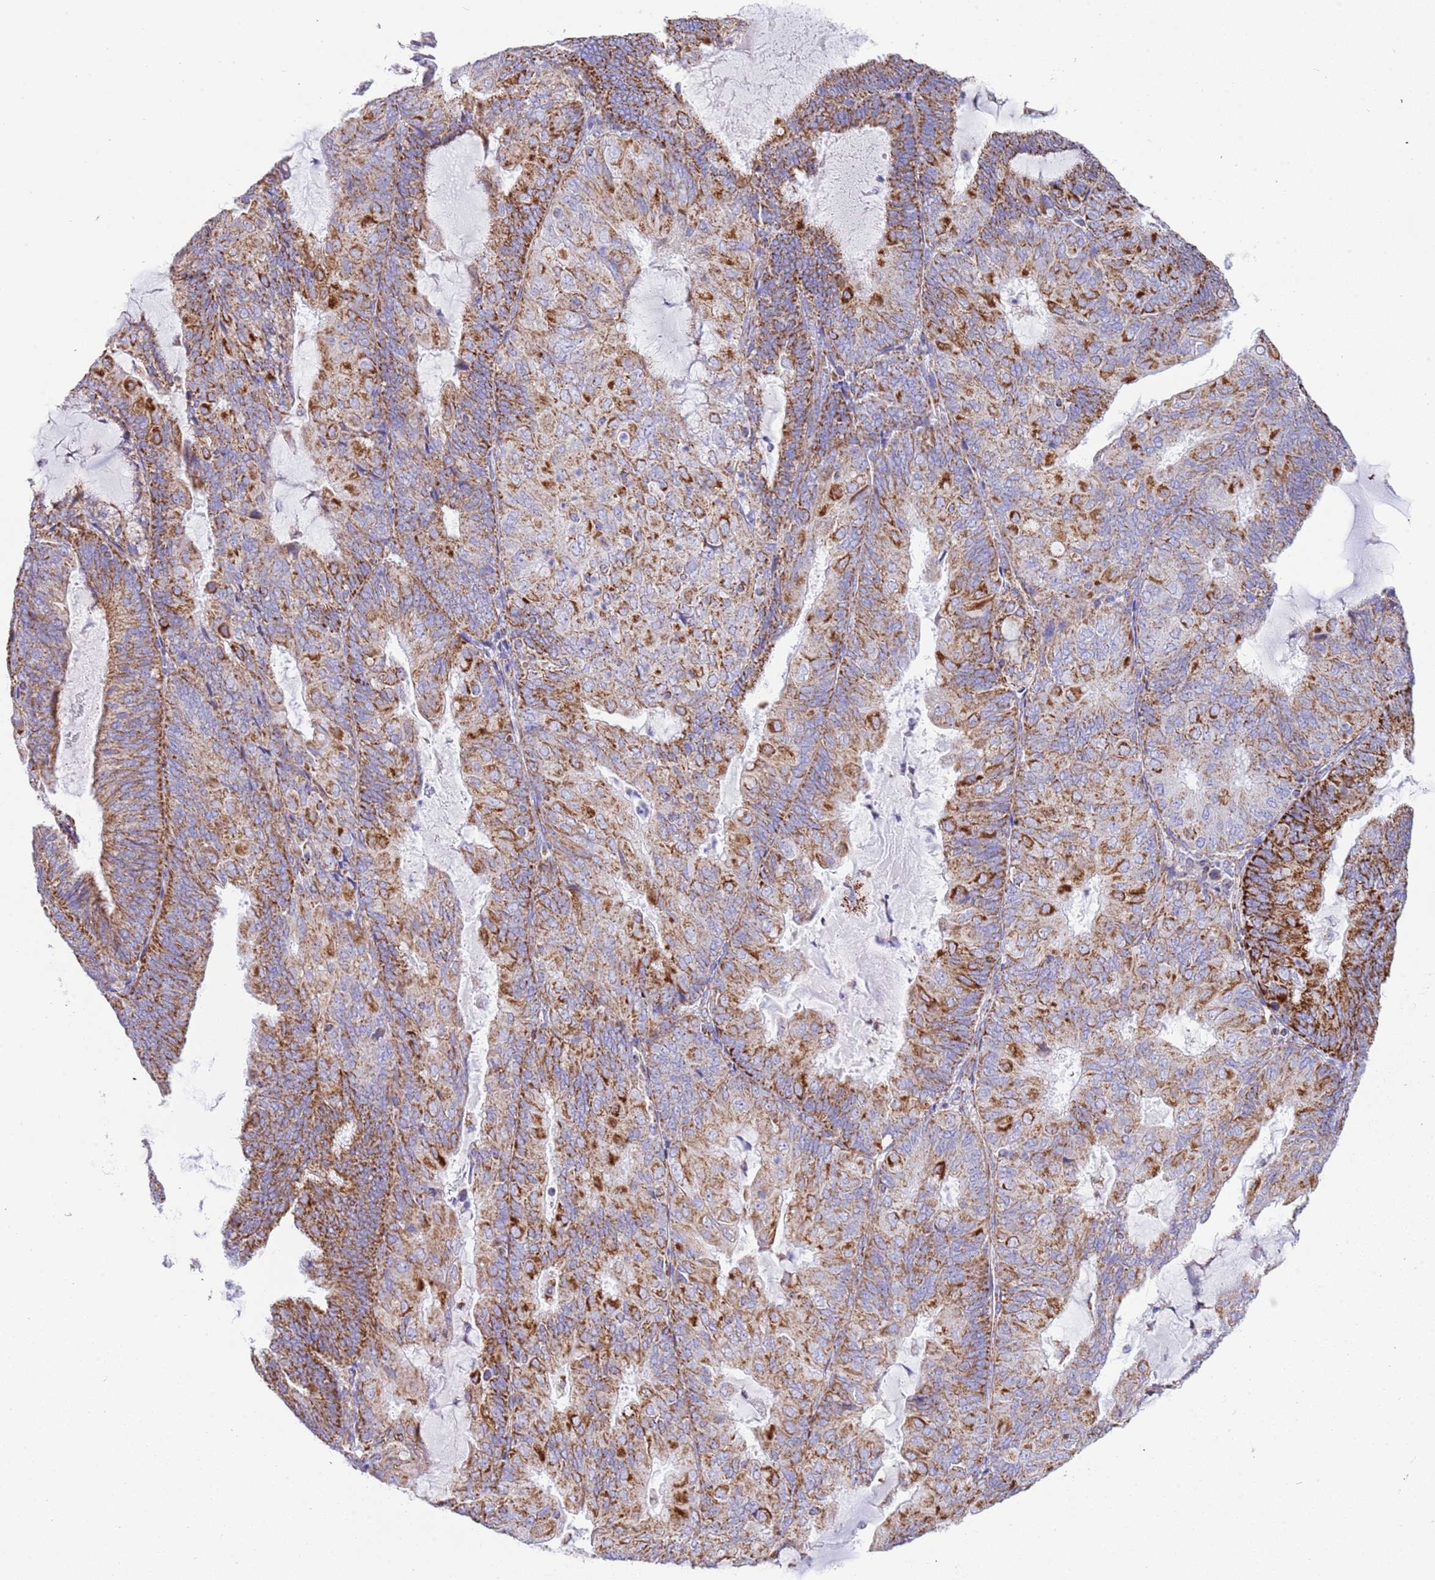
{"staining": {"intensity": "strong", "quantity": "25%-75%", "location": "cytoplasmic/membranous"}, "tissue": "endometrial cancer", "cell_type": "Tumor cells", "image_type": "cancer", "snomed": [{"axis": "morphology", "description": "Adenocarcinoma, NOS"}, {"axis": "topography", "description": "Endometrium"}], "caption": "Adenocarcinoma (endometrial) stained for a protein (brown) shows strong cytoplasmic/membranous positive expression in approximately 25%-75% of tumor cells.", "gene": "SUCLG2", "patient": {"sex": "female", "age": 81}}